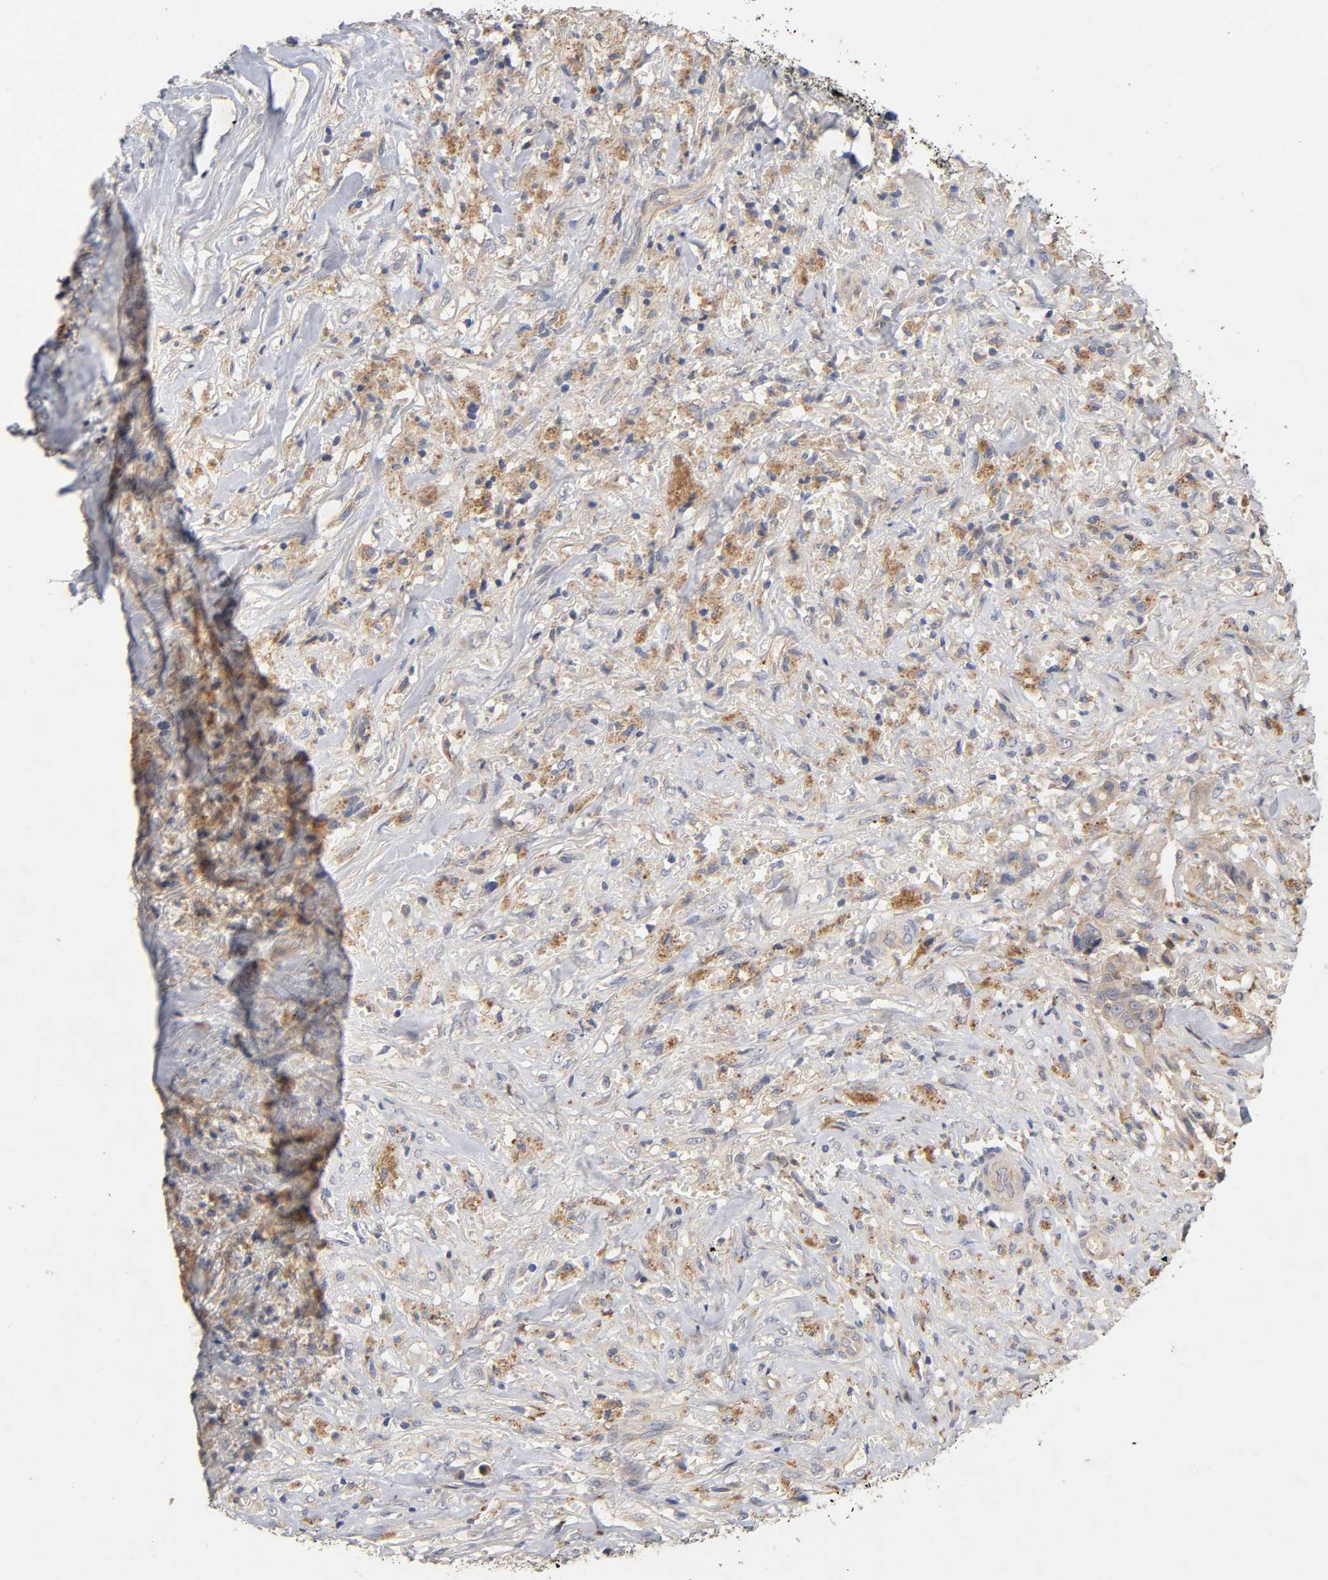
{"staining": {"intensity": "moderate", "quantity": ">75%", "location": "cytoplasmic/membranous"}, "tissue": "liver cancer", "cell_type": "Tumor cells", "image_type": "cancer", "snomed": [{"axis": "morphology", "description": "Cholangiocarcinoma"}, {"axis": "topography", "description": "Liver"}], "caption": "Immunohistochemistry micrograph of neoplastic tissue: liver cancer stained using immunohistochemistry shows medium levels of moderate protein expression localized specifically in the cytoplasmic/membranous of tumor cells, appearing as a cytoplasmic/membranous brown color.", "gene": "PDZD11", "patient": {"sex": "female", "age": 70}}